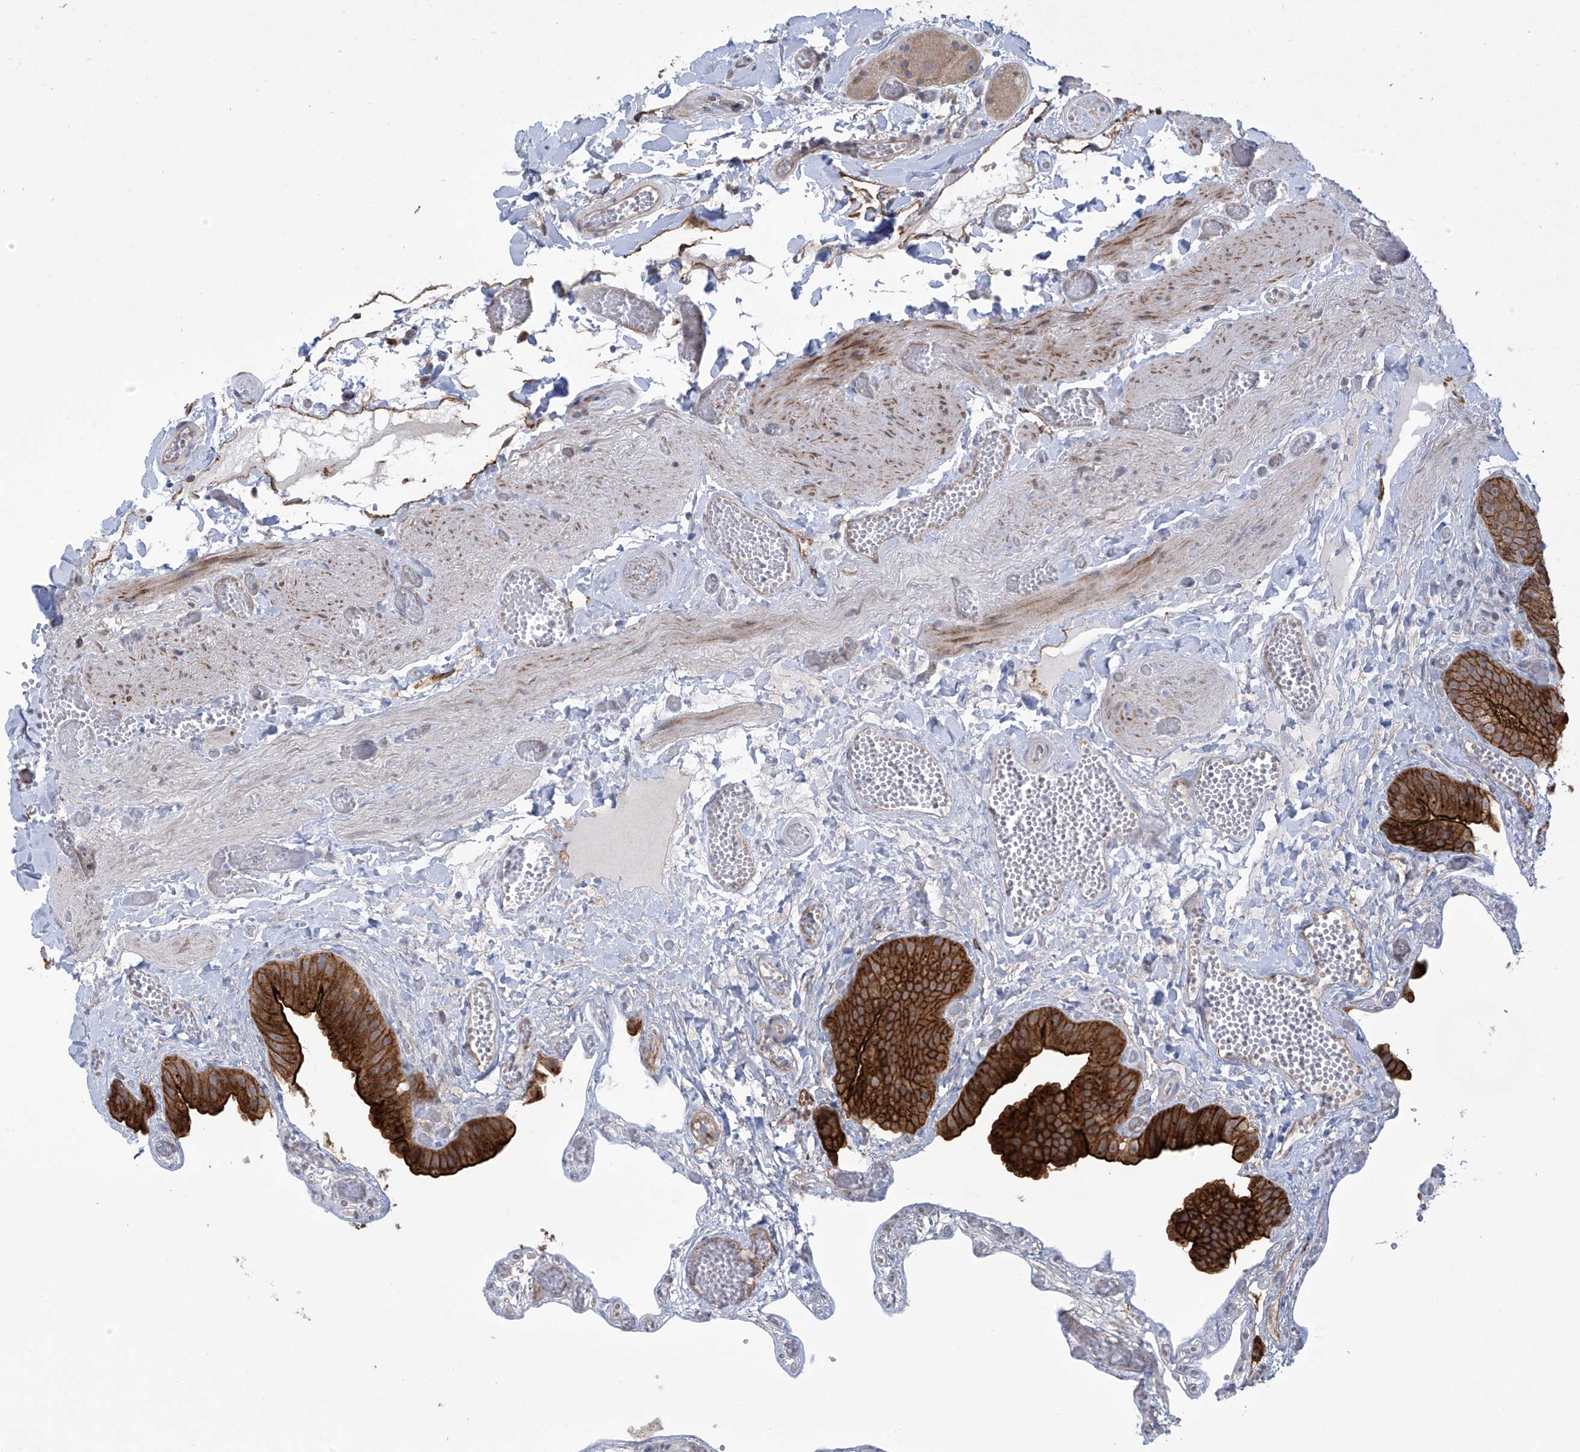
{"staining": {"intensity": "strong", "quantity": ">75%", "location": "cytoplasmic/membranous"}, "tissue": "gallbladder", "cell_type": "Glandular cells", "image_type": "normal", "snomed": [{"axis": "morphology", "description": "Normal tissue, NOS"}, {"axis": "topography", "description": "Gallbladder"}], "caption": "IHC of normal human gallbladder reveals high levels of strong cytoplasmic/membranous staining in about >75% of glandular cells.", "gene": "KIAA1522", "patient": {"sex": "female", "age": 64}}